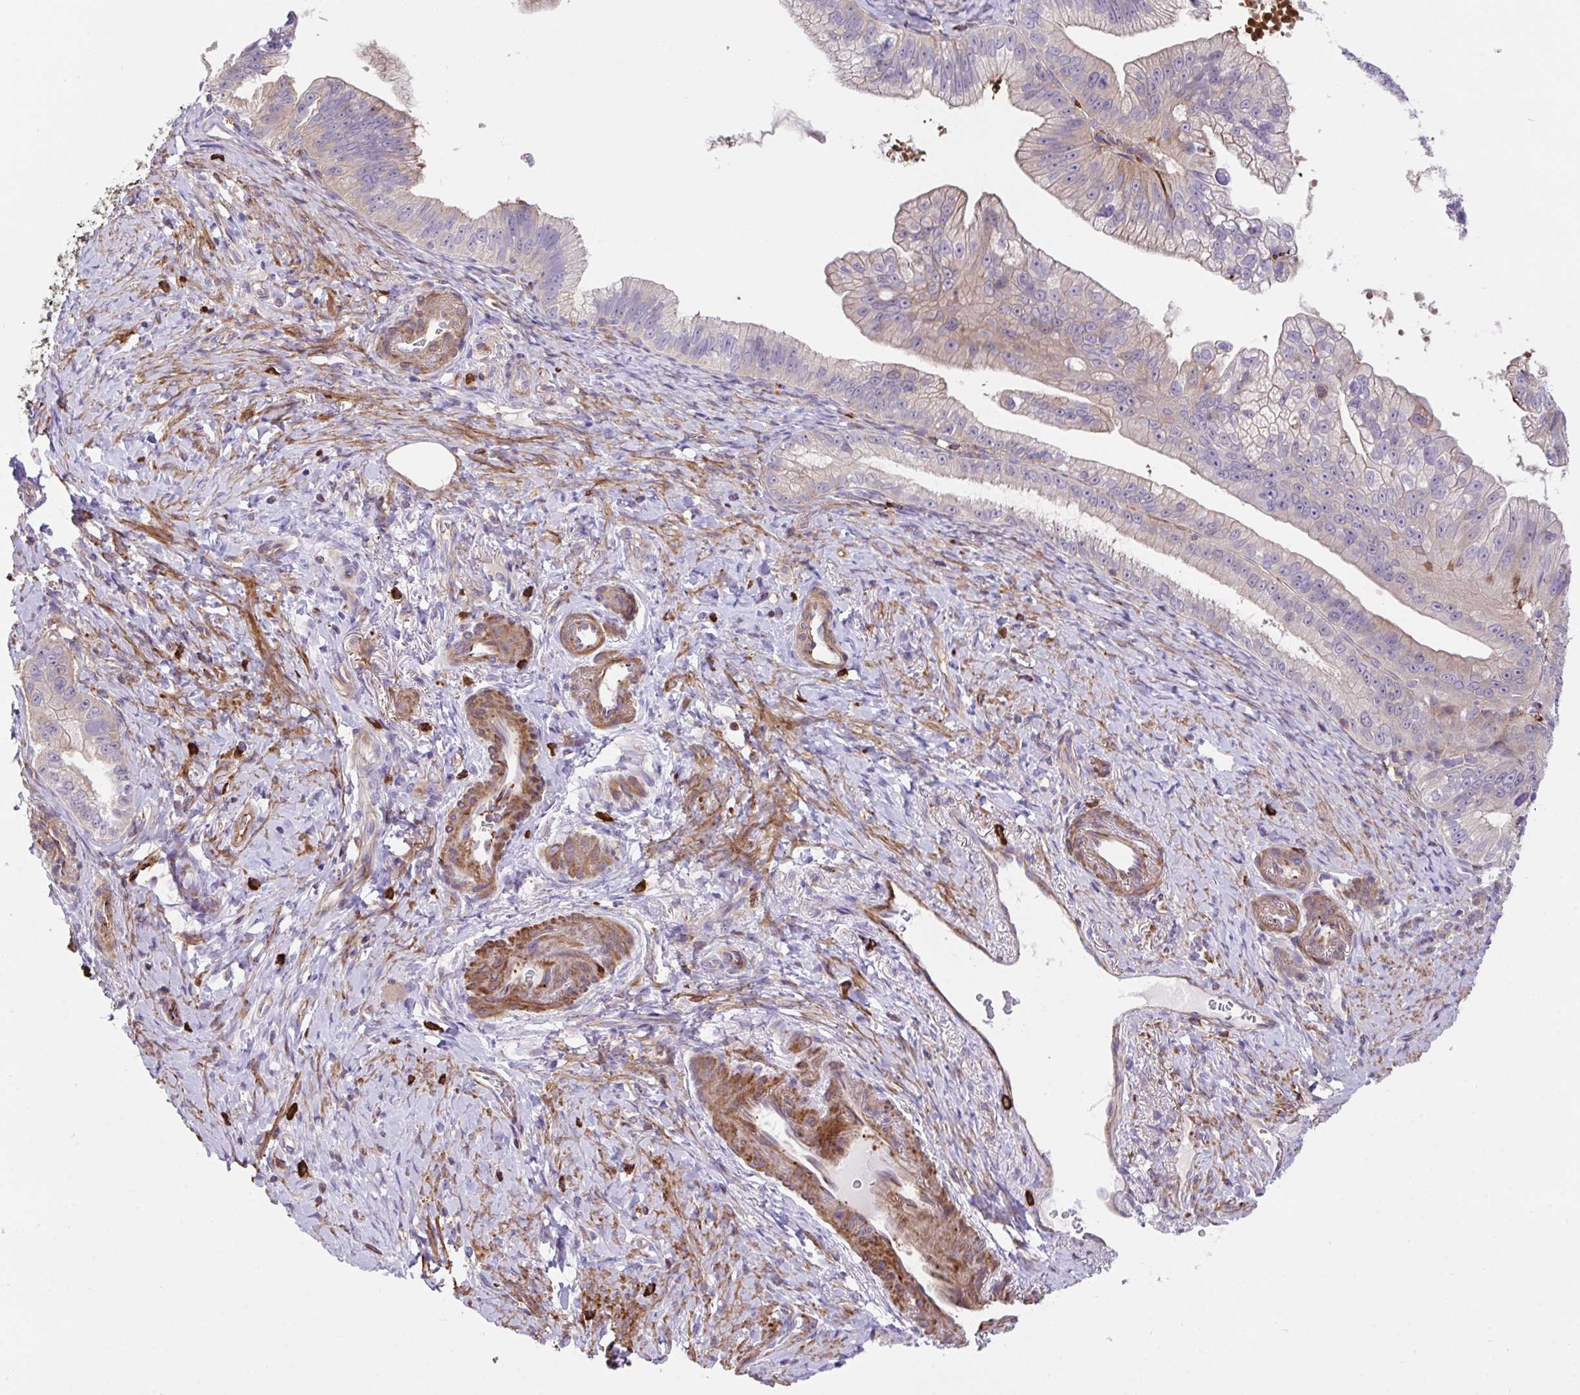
{"staining": {"intensity": "weak", "quantity": "<25%", "location": "cytoplasmic/membranous"}, "tissue": "pancreatic cancer", "cell_type": "Tumor cells", "image_type": "cancer", "snomed": [{"axis": "morphology", "description": "Adenocarcinoma, NOS"}, {"axis": "topography", "description": "Pancreas"}], "caption": "Tumor cells are negative for protein expression in human pancreatic cancer (adenocarcinoma).", "gene": "PPIH", "patient": {"sex": "male", "age": 70}}